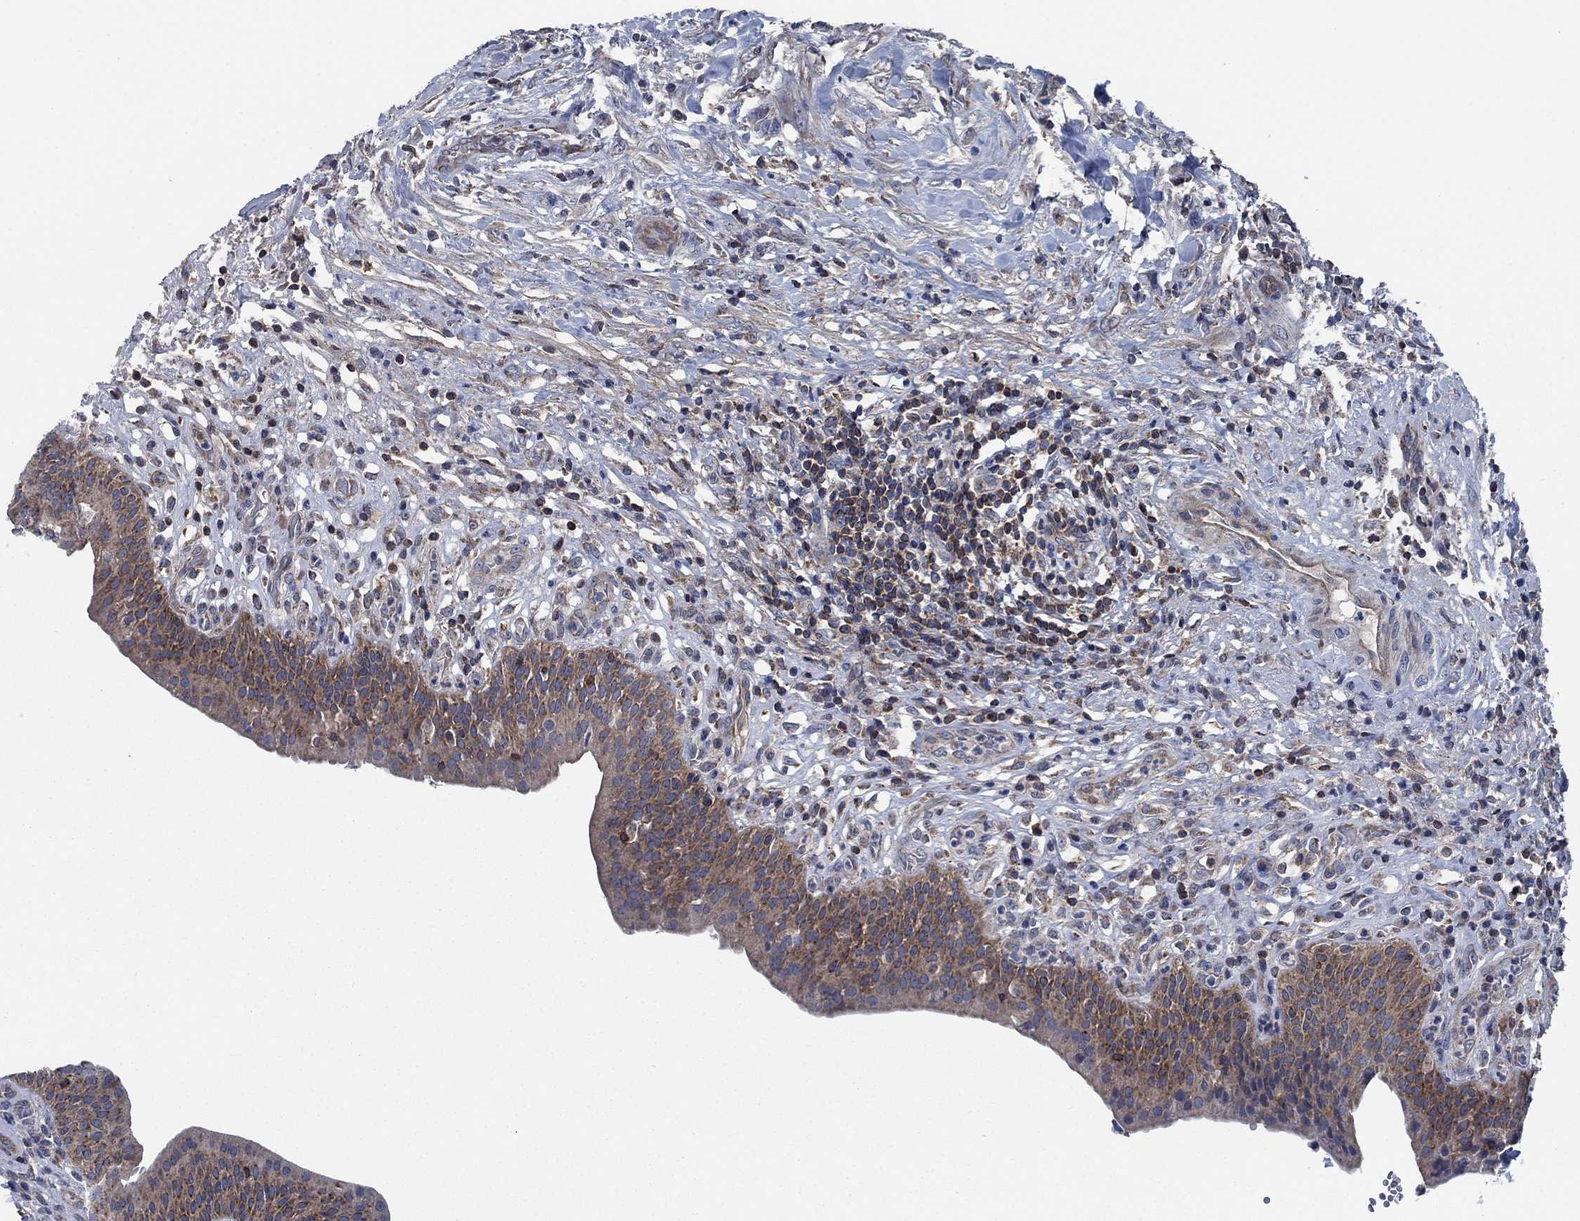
{"staining": {"intensity": "moderate", "quantity": ">75%", "location": "cytoplasmic/membranous"}, "tissue": "urinary bladder", "cell_type": "Urothelial cells", "image_type": "normal", "snomed": [{"axis": "morphology", "description": "Normal tissue, NOS"}, {"axis": "topography", "description": "Urinary bladder"}], "caption": "IHC photomicrograph of normal human urinary bladder stained for a protein (brown), which exhibits medium levels of moderate cytoplasmic/membranous expression in approximately >75% of urothelial cells.", "gene": "STXBP6", "patient": {"sex": "male", "age": 66}}